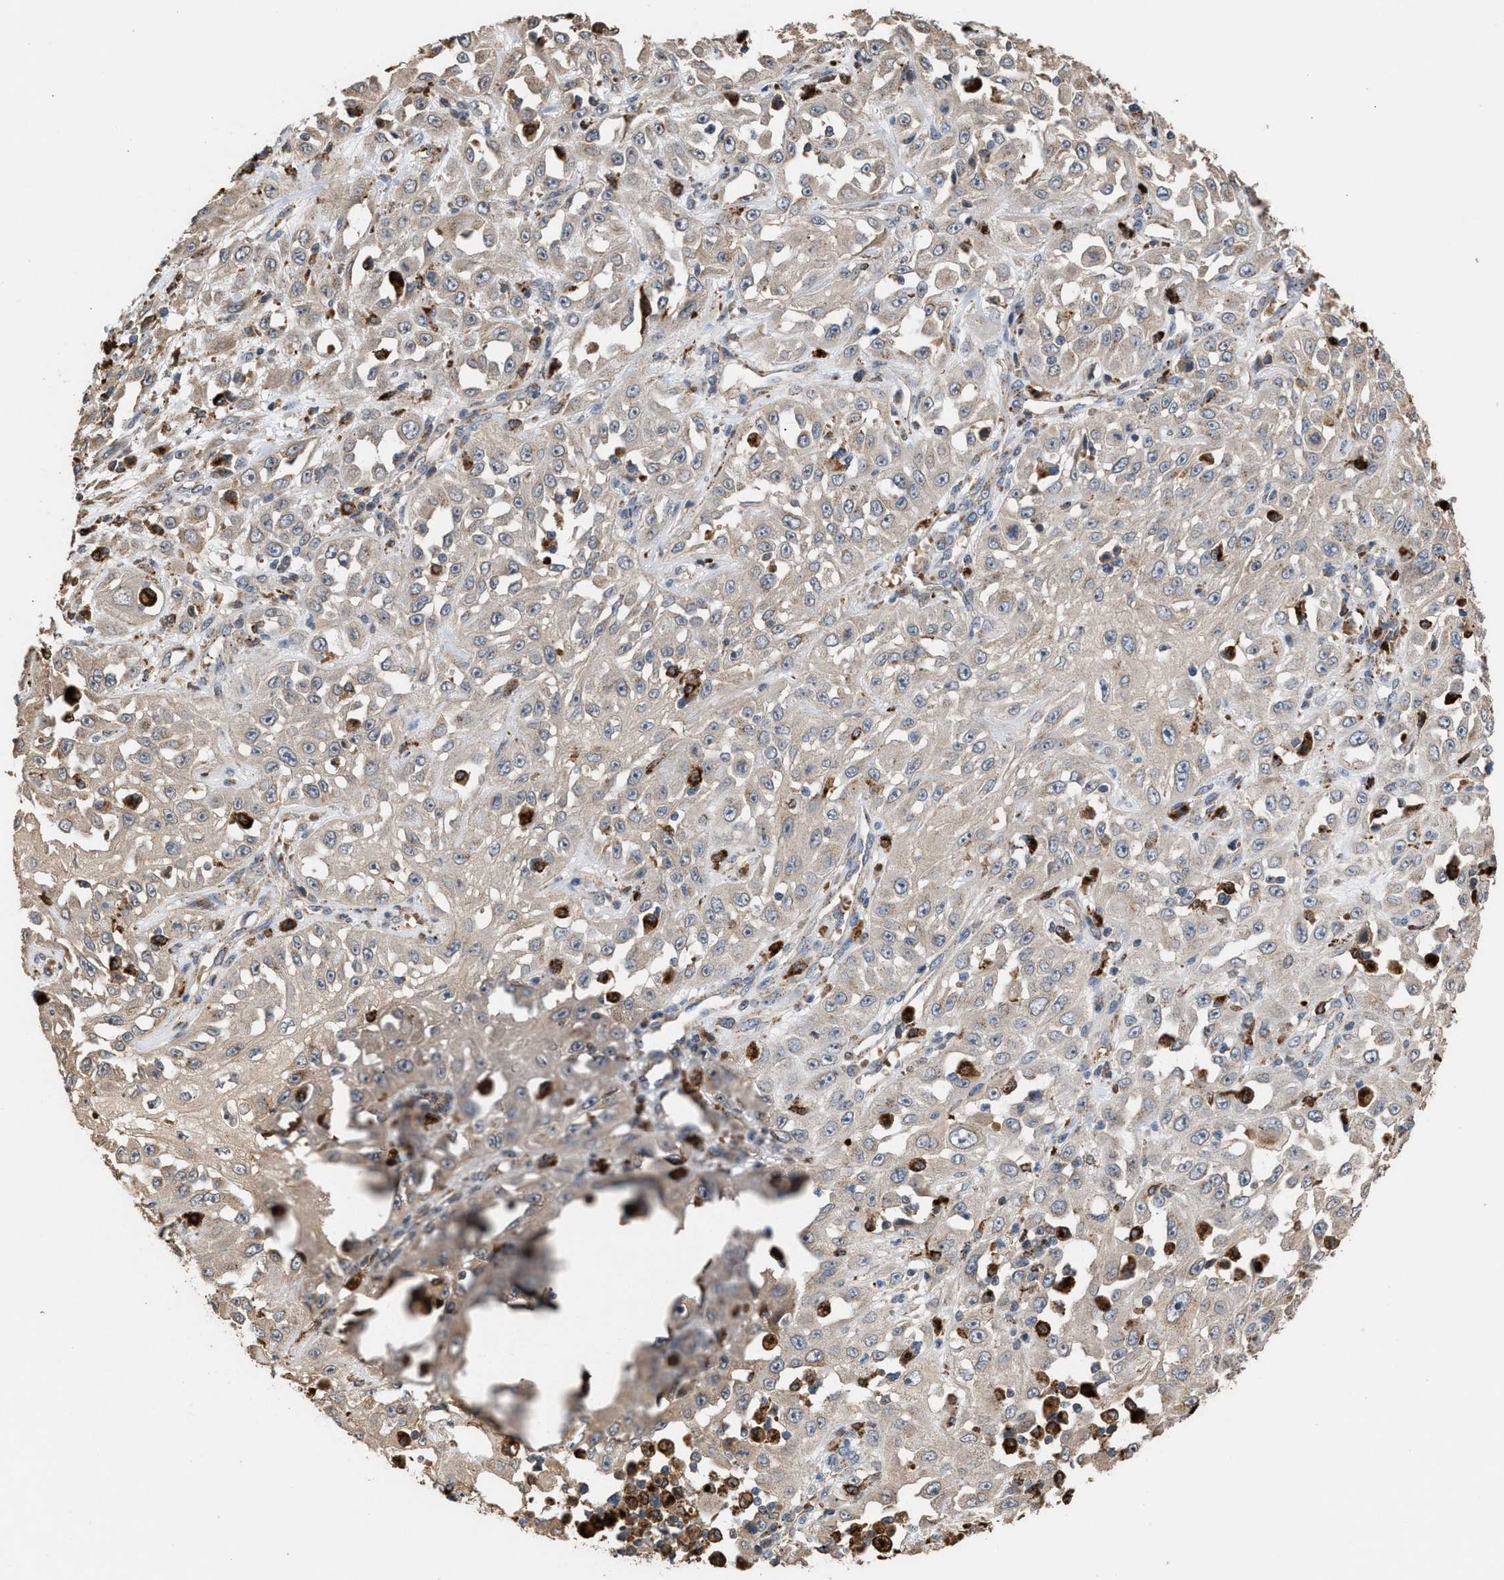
{"staining": {"intensity": "negative", "quantity": "none", "location": "none"}, "tissue": "skin cancer", "cell_type": "Tumor cells", "image_type": "cancer", "snomed": [{"axis": "morphology", "description": "Squamous cell carcinoma, NOS"}, {"axis": "morphology", "description": "Squamous cell carcinoma, metastatic, NOS"}, {"axis": "topography", "description": "Skin"}, {"axis": "topography", "description": "Lymph node"}], "caption": "This image is of squamous cell carcinoma (skin) stained with immunohistochemistry to label a protein in brown with the nuclei are counter-stained blue. There is no positivity in tumor cells. (DAB (3,3'-diaminobenzidine) immunohistochemistry, high magnification).", "gene": "ELMO3", "patient": {"sex": "male", "age": 75}}